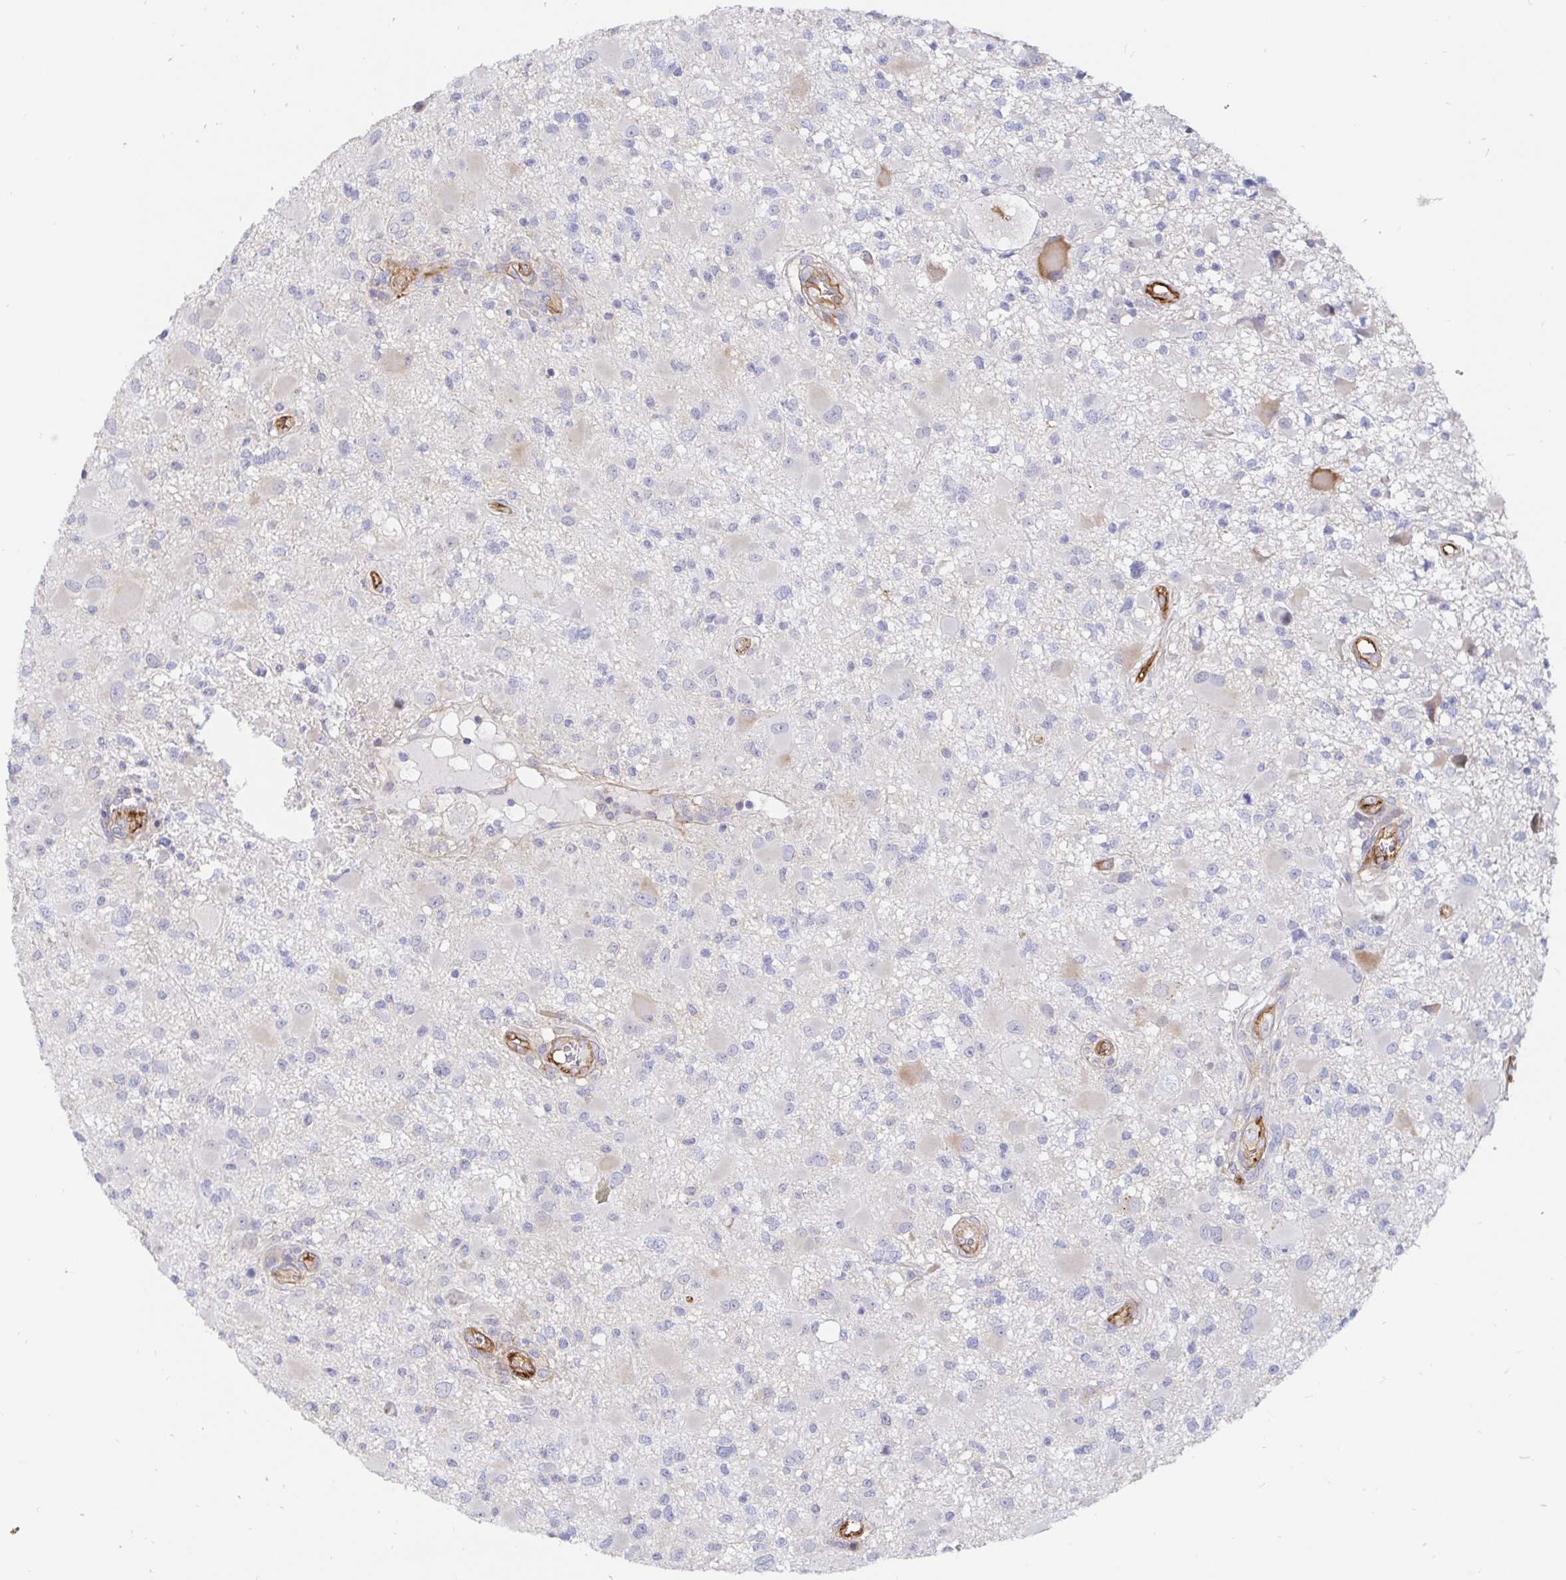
{"staining": {"intensity": "negative", "quantity": "none", "location": "none"}, "tissue": "glioma", "cell_type": "Tumor cells", "image_type": "cancer", "snomed": [{"axis": "morphology", "description": "Glioma, malignant, High grade"}, {"axis": "topography", "description": "Brain"}], "caption": "This image is of malignant glioma (high-grade) stained with immunohistochemistry (IHC) to label a protein in brown with the nuclei are counter-stained blue. There is no positivity in tumor cells.", "gene": "KCTD19", "patient": {"sex": "male", "age": 54}}